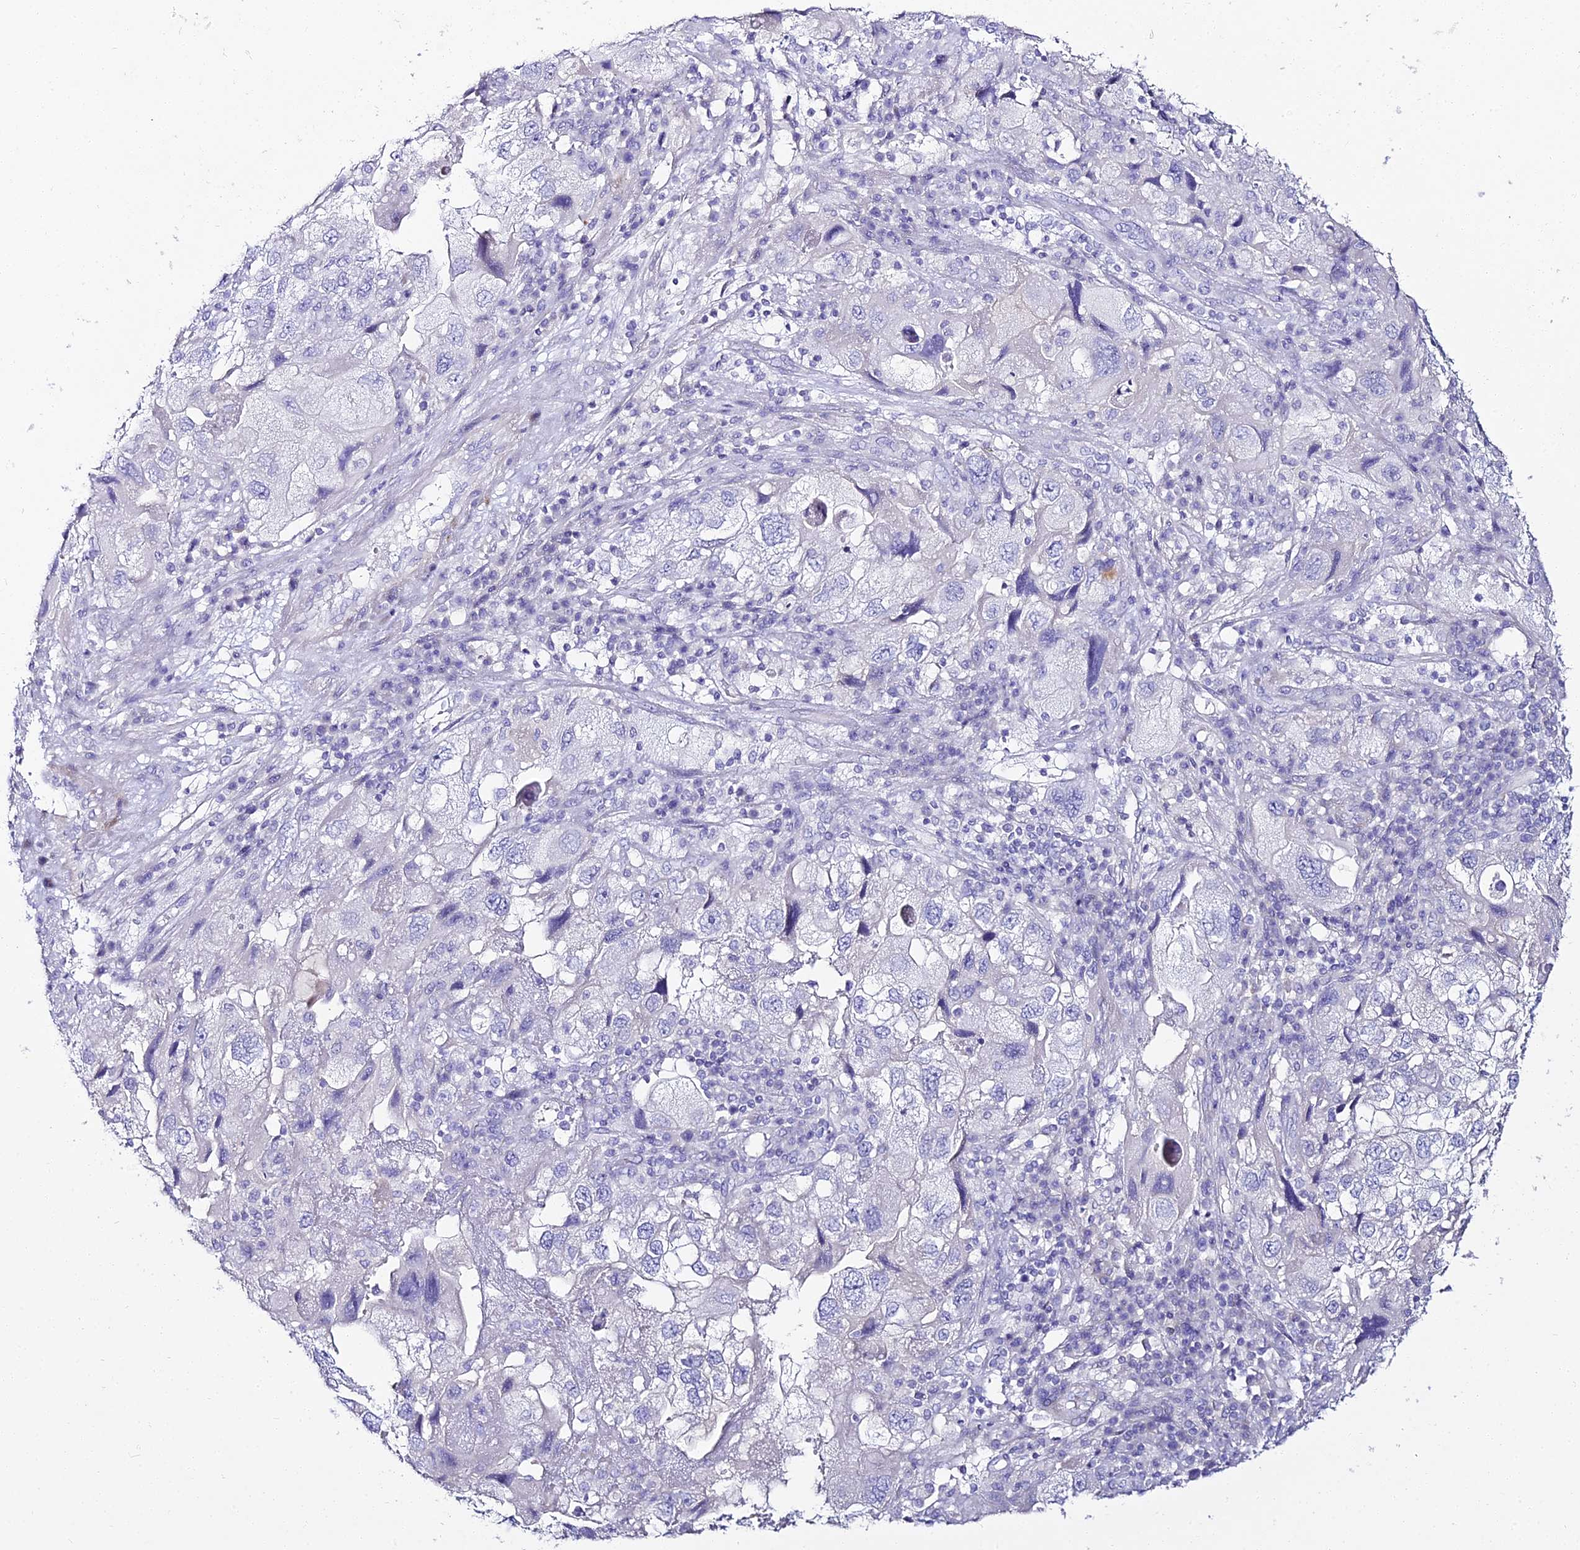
{"staining": {"intensity": "negative", "quantity": "none", "location": "none"}, "tissue": "endometrial cancer", "cell_type": "Tumor cells", "image_type": "cancer", "snomed": [{"axis": "morphology", "description": "Adenocarcinoma, NOS"}, {"axis": "topography", "description": "Endometrium"}], "caption": "This image is of endometrial adenocarcinoma stained with immunohistochemistry to label a protein in brown with the nuclei are counter-stained blue. There is no expression in tumor cells.", "gene": "ALPG", "patient": {"sex": "female", "age": 49}}